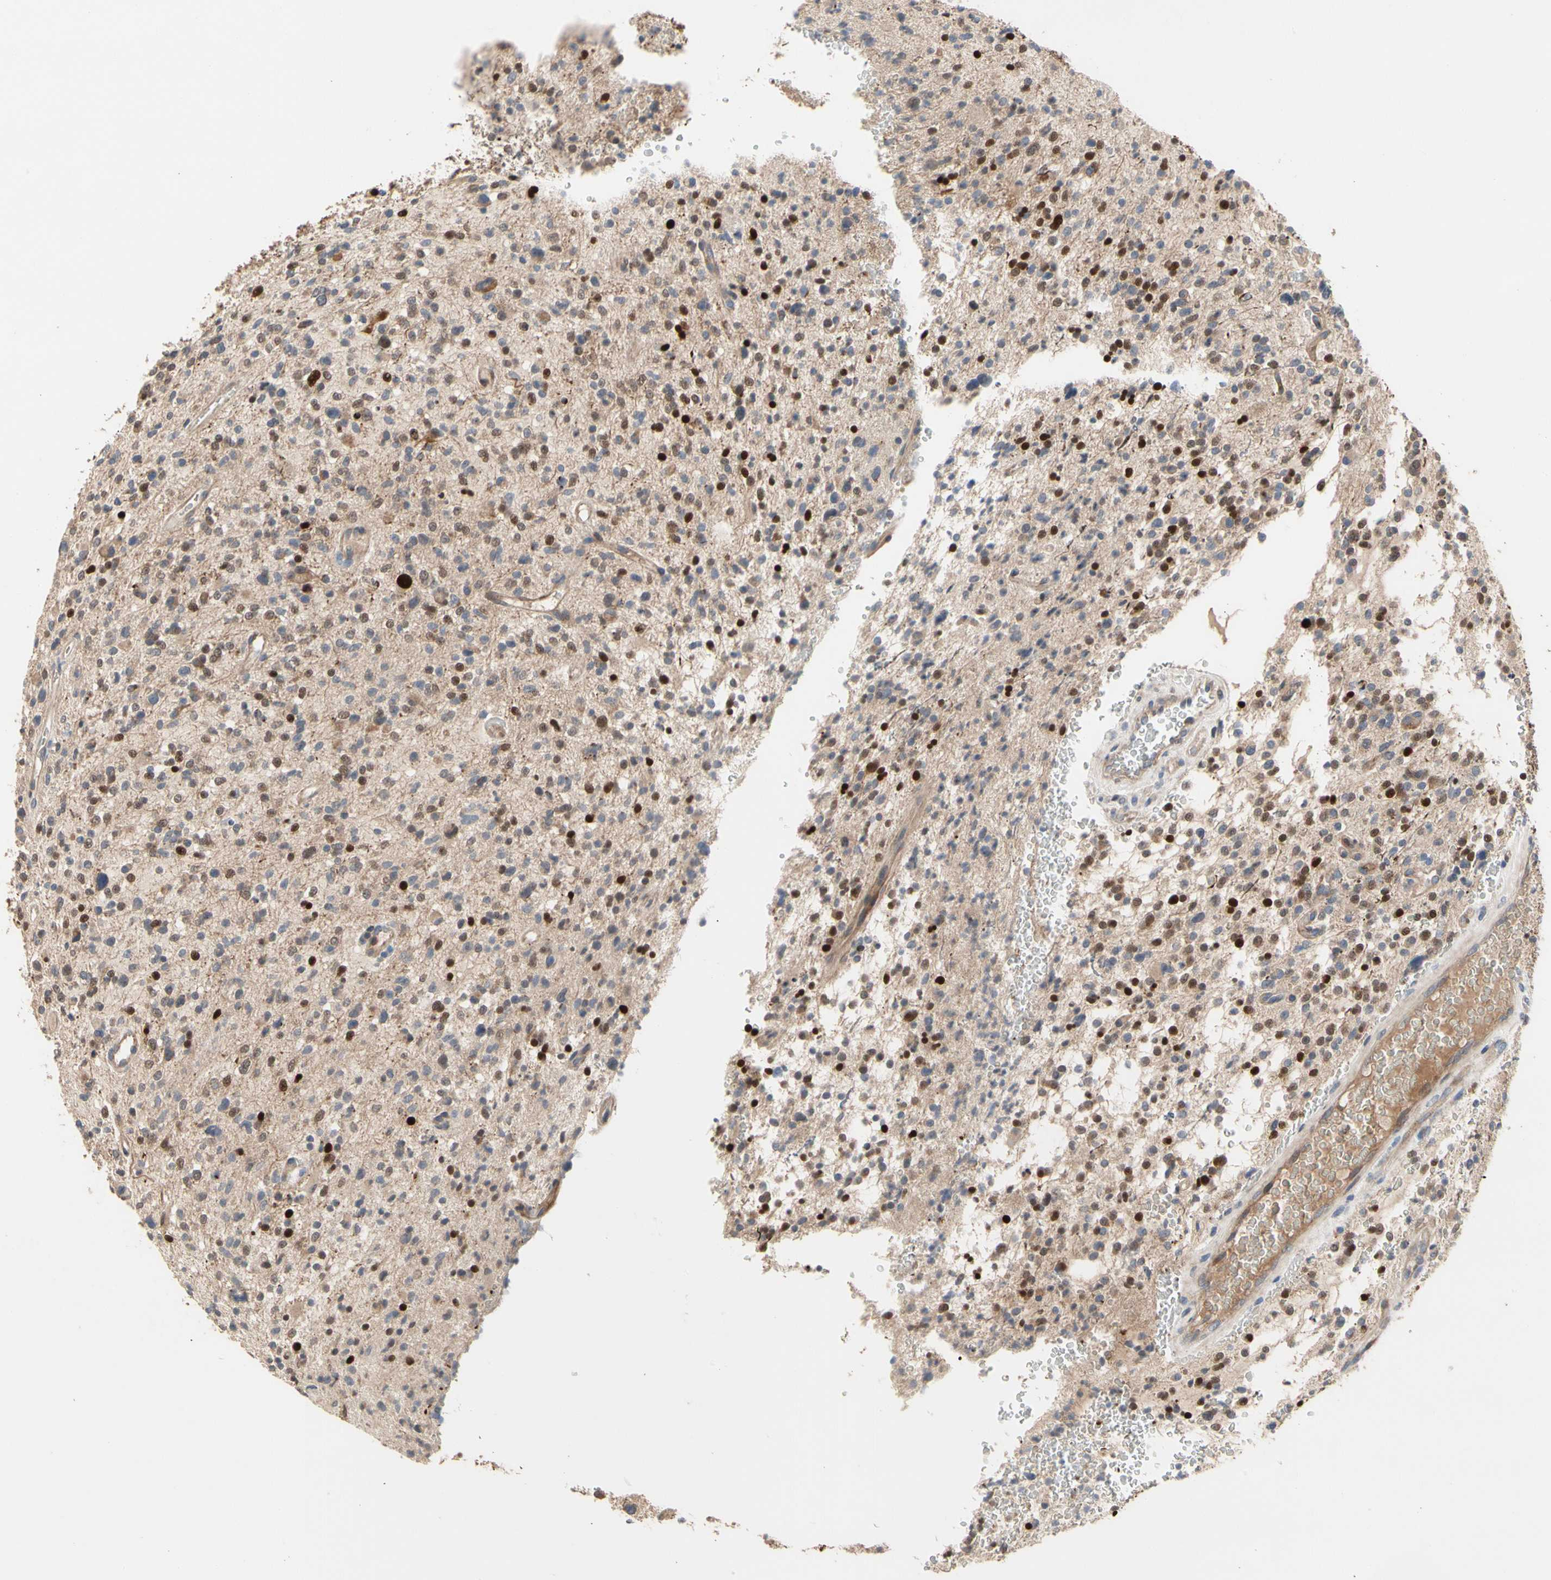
{"staining": {"intensity": "strong", "quantity": "<25%", "location": "cytoplasmic/membranous,nuclear"}, "tissue": "glioma", "cell_type": "Tumor cells", "image_type": "cancer", "snomed": [{"axis": "morphology", "description": "Glioma, malignant, High grade"}, {"axis": "topography", "description": "Brain"}], "caption": "Approximately <25% of tumor cells in malignant glioma (high-grade) exhibit strong cytoplasmic/membranous and nuclear protein staining as visualized by brown immunohistochemical staining.", "gene": "HMGCR", "patient": {"sex": "male", "age": 48}}